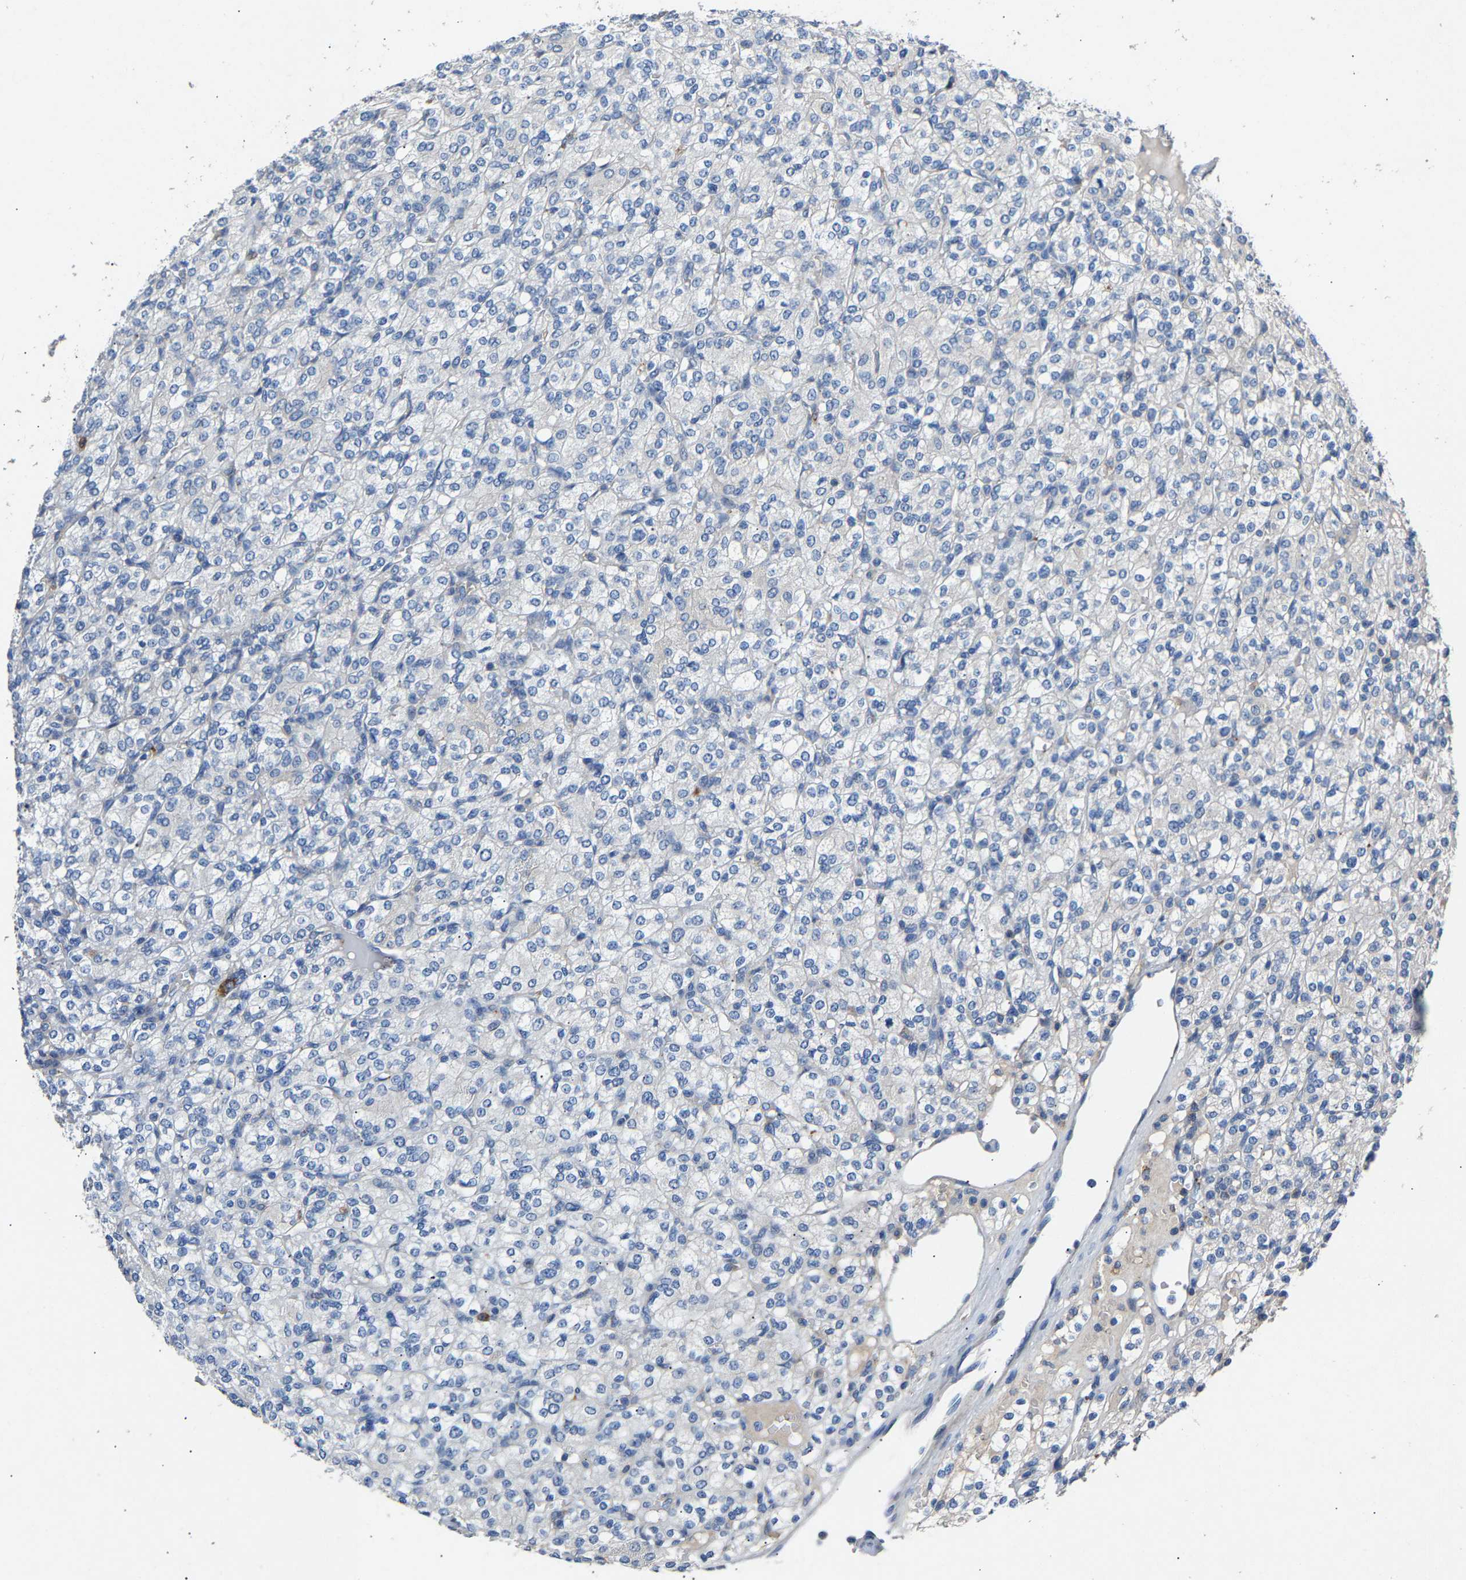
{"staining": {"intensity": "negative", "quantity": "none", "location": "none"}, "tissue": "renal cancer", "cell_type": "Tumor cells", "image_type": "cancer", "snomed": [{"axis": "morphology", "description": "Adenocarcinoma, NOS"}, {"axis": "topography", "description": "Kidney"}], "caption": "Immunohistochemistry micrograph of neoplastic tissue: renal adenocarcinoma stained with DAB shows no significant protein expression in tumor cells.", "gene": "CCDC171", "patient": {"sex": "male", "age": 77}}